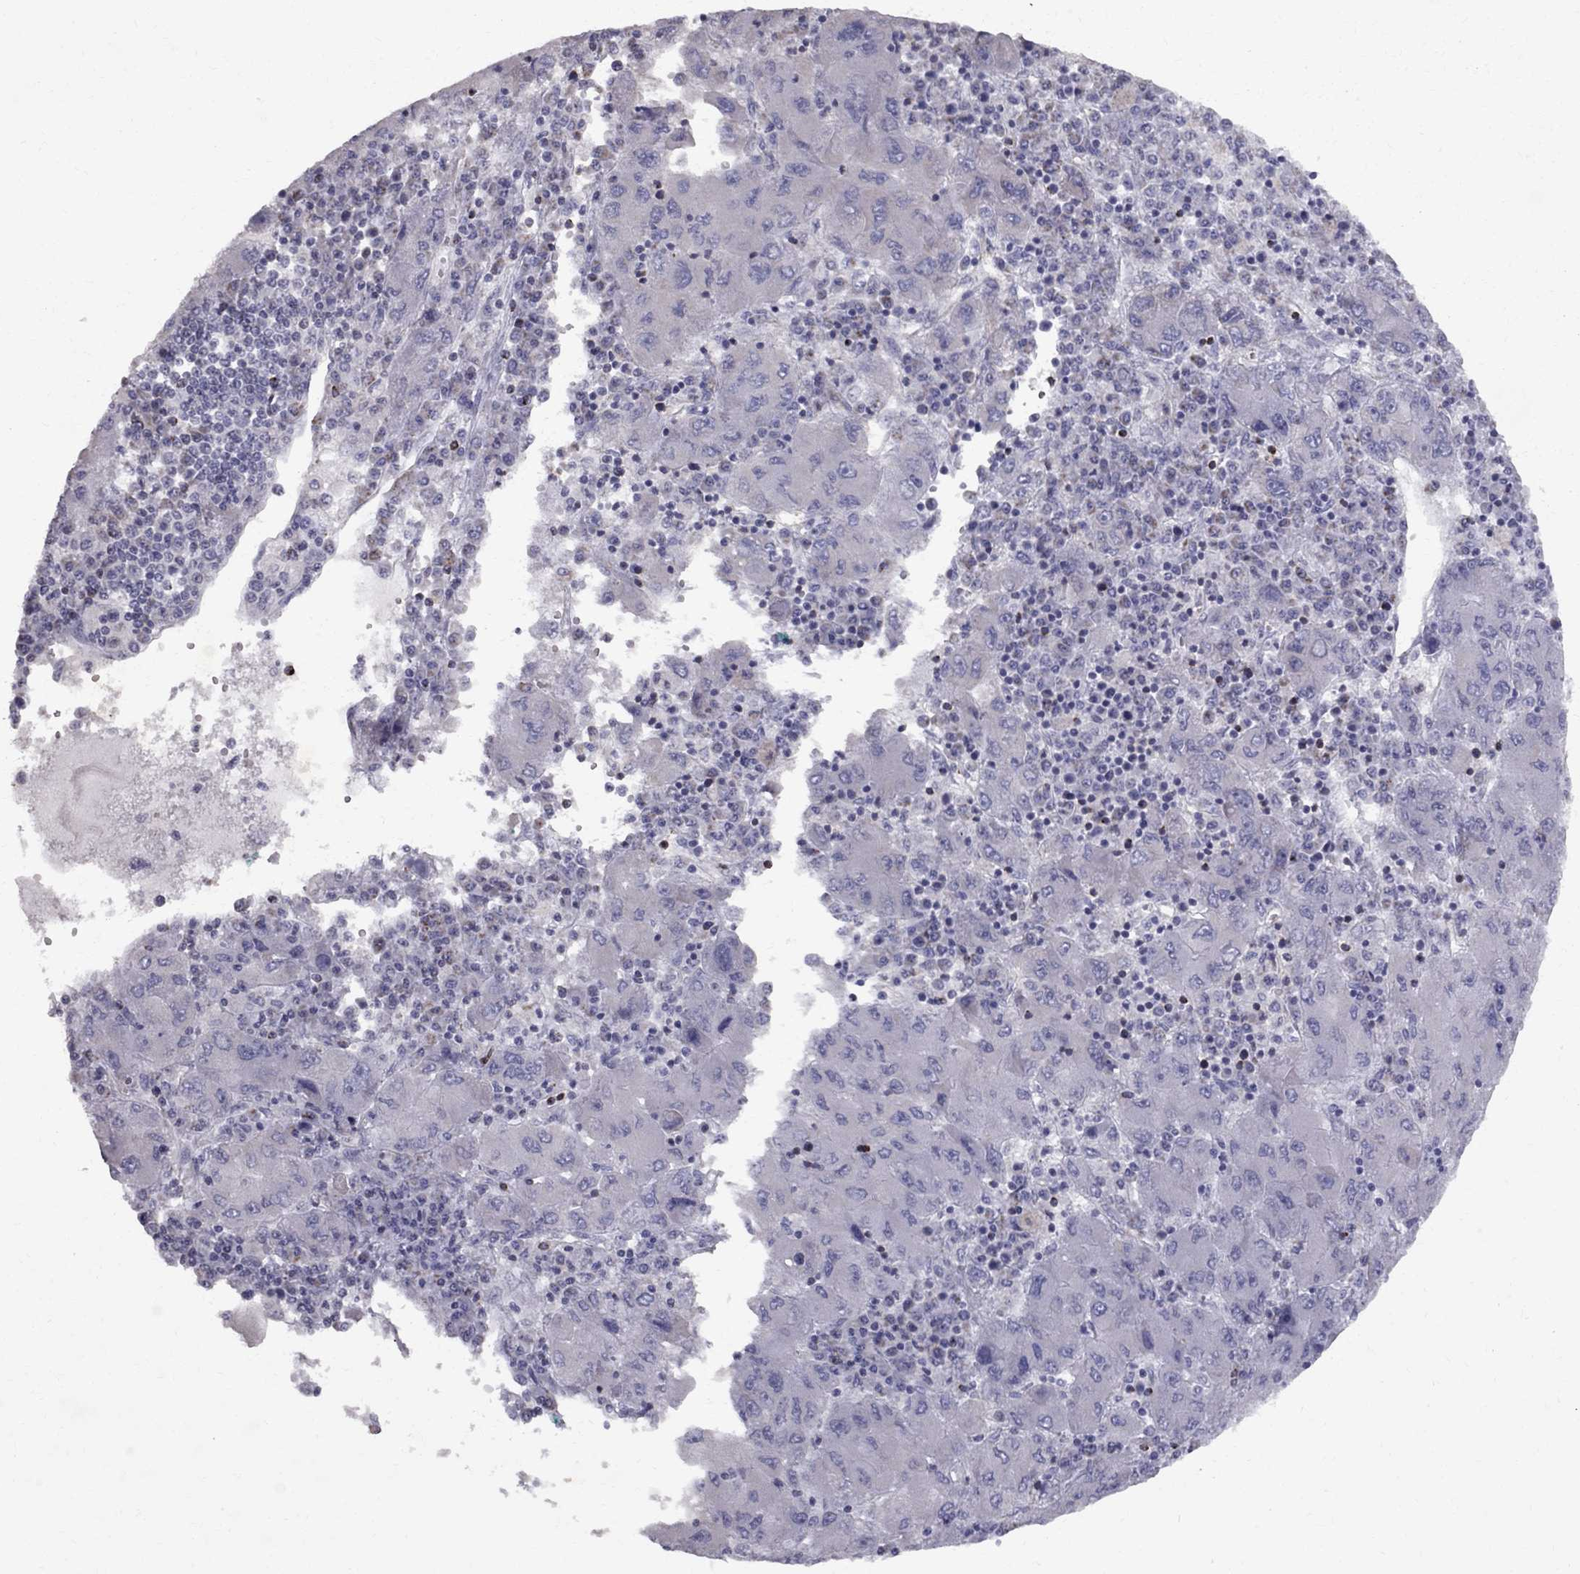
{"staining": {"intensity": "negative", "quantity": "none", "location": "none"}, "tissue": "liver cancer", "cell_type": "Tumor cells", "image_type": "cancer", "snomed": [{"axis": "morphology", "description": "Carcinoma, Hepatocellular, NOS"}, {"axis": "topography", "description": "Liver"}], "caption": "There is no significant staining in tumor cells of hepatocellular carcinoma (liver).", "gene": "CLIC6", "patient": {"sex": "male", "age": 75}}